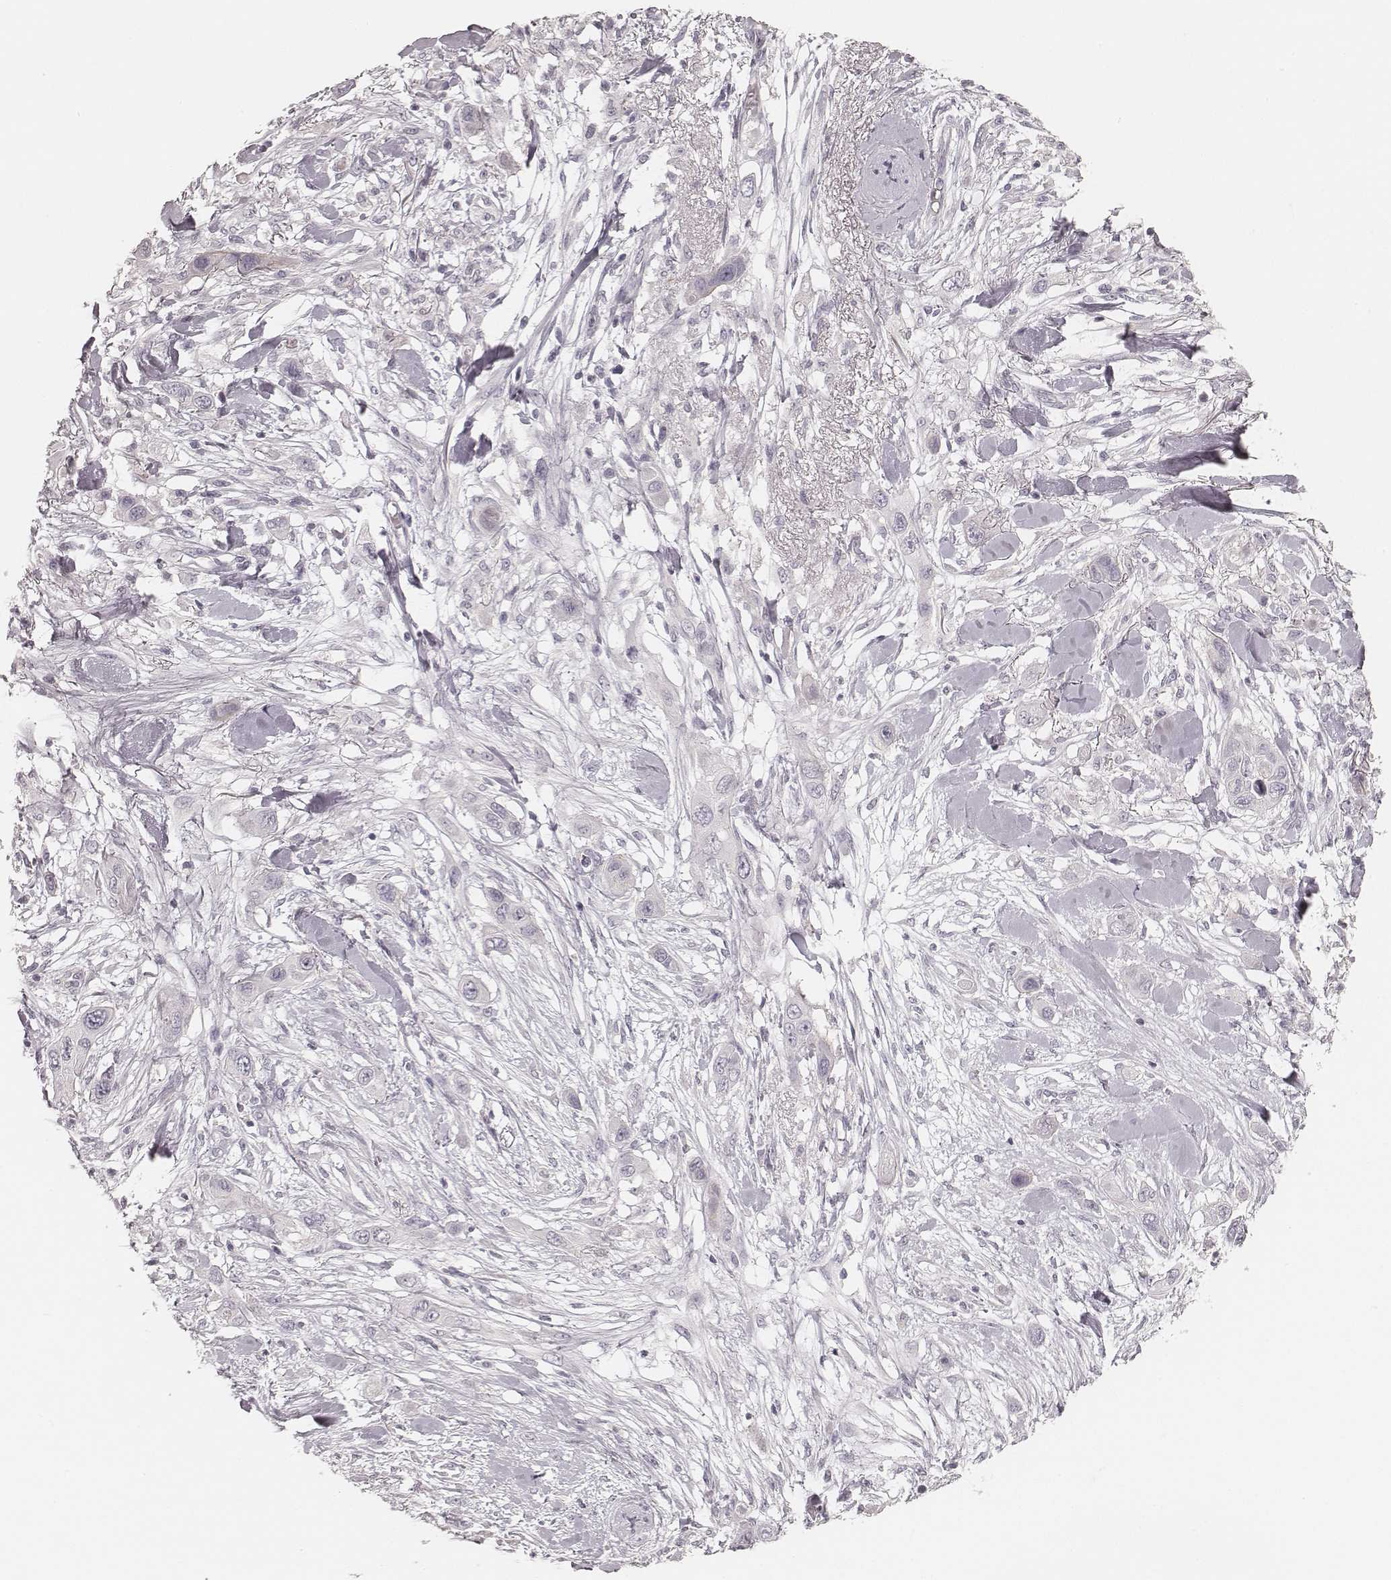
{"staining": {"intensity": "negative", "quantity": "none", "location": "none"}, "tissue": "skin cancer", "cell_type": "Tumor cells", "image_type": "cancer", "snomed": [{"axis": "morphology", "description": "Squamous cell carcinoma, NOS"}, {"axis": "topography", "description": "Skin"}], "caption": "Immunohistochemistry (IHC) of skin cancer (squamous cell carcinoma) reveals no staining in tumor cells. Brightfield microscopy of IHC stained with DAB (3,3'-diaminobenzidine) (brown) and hematoxylin (blue), captured at high magnification.", "gene": "SPATA24", "patient": {"sex": "male", "age": 79}}